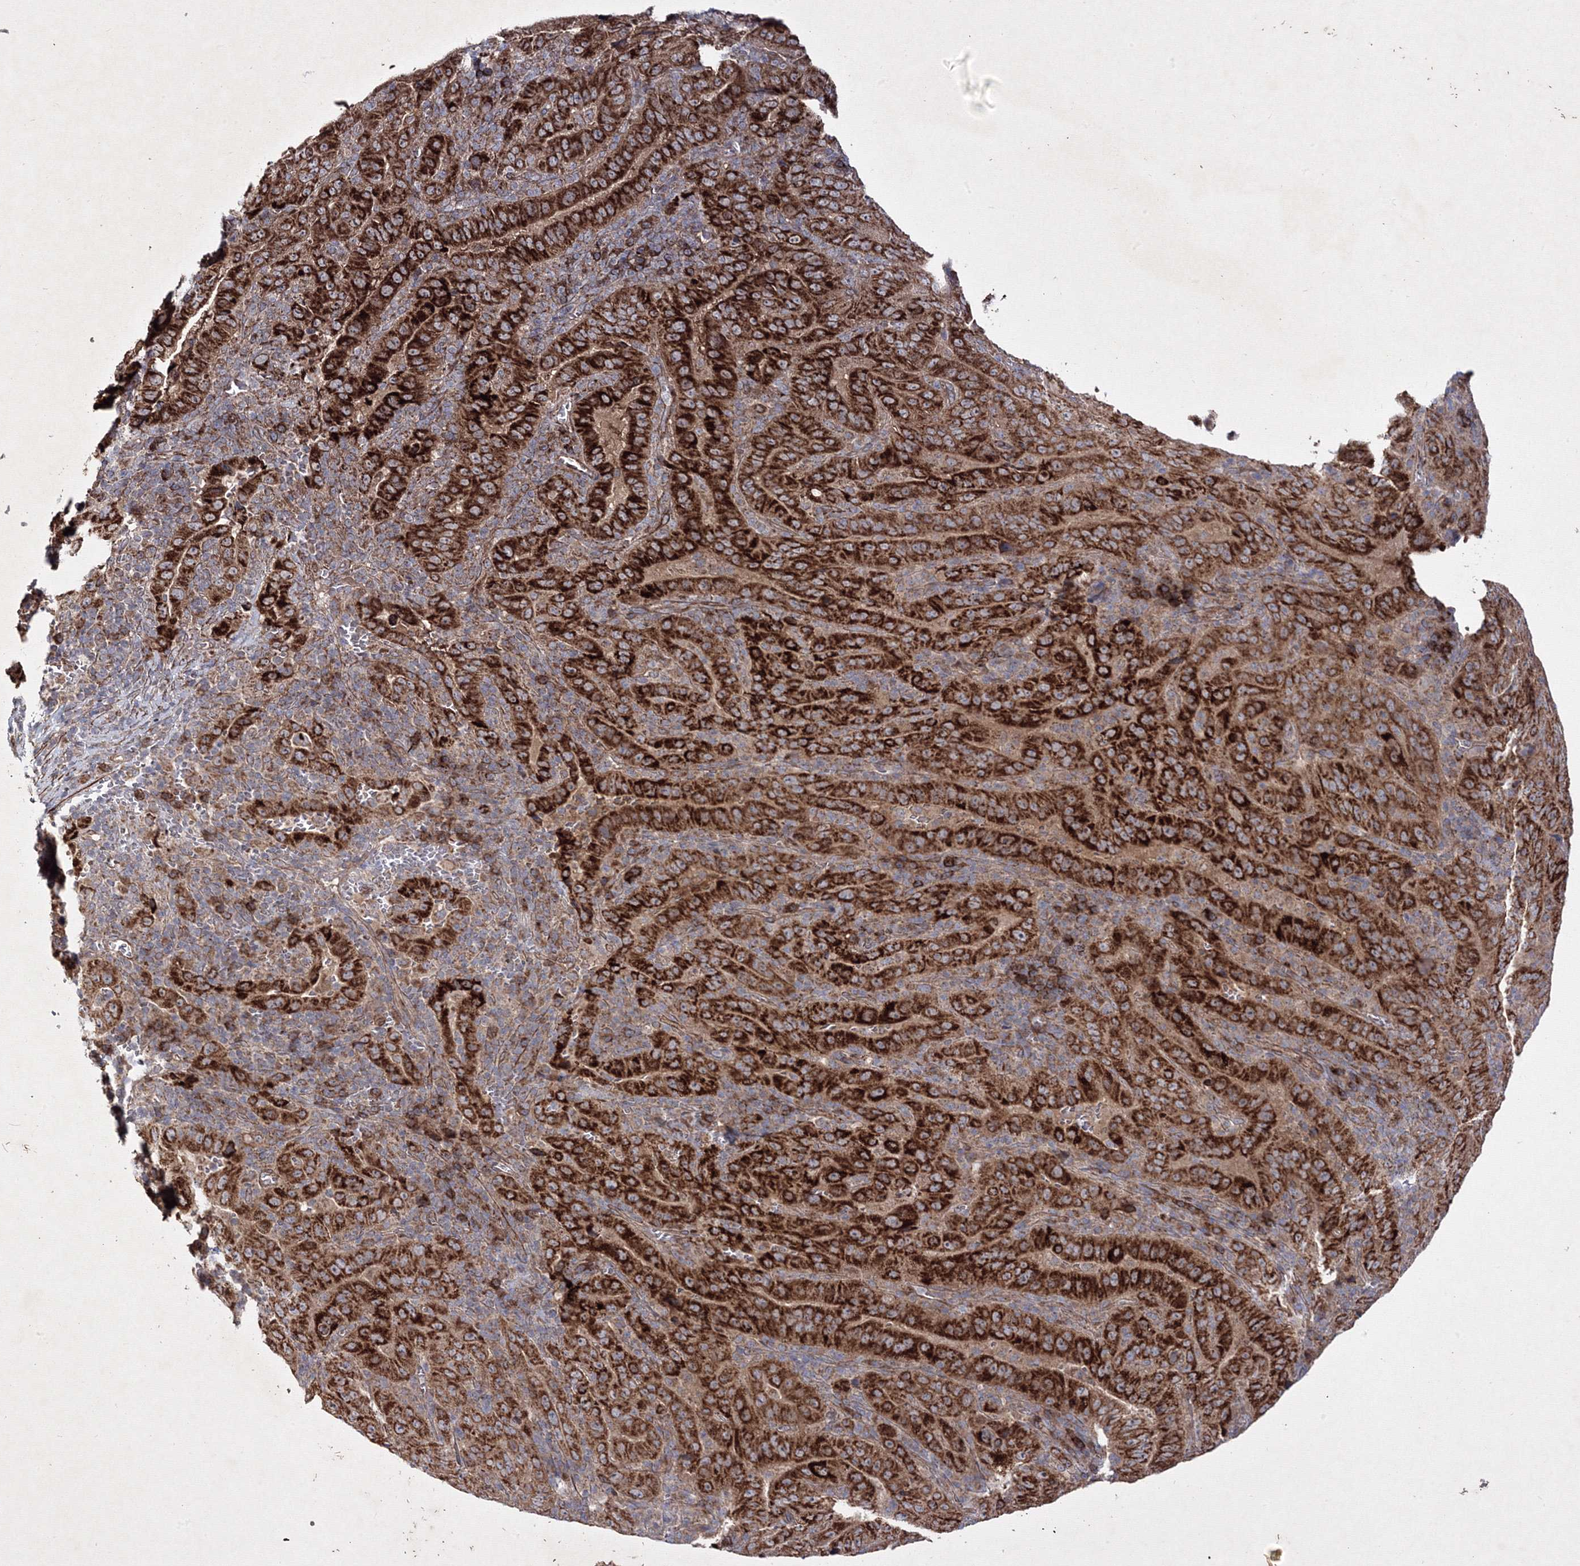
{"staining": {"intensity": "strong", "quantity": ">75%", "location": "cytoplasmic/membranous"}, "tissue": "pancreatic cancer", "cell_type": "Tumor cells", "image_type": "cancer", "snomed": [{"axis": "morphology", "description": "Adenocarcinoma, NOS"}, {"axis": "topography", "description": "Pancreas"}], "caption": "The photomicrograph shows immunohistochemical staining of adenocarcinoma (pancreatic). There is strong cytoplasmic/membranous expression is identified in about >75% of tumor cells. (brown staining indicates protein expression, while blue staining denotes nuclei).", "gene": "GFM1", "patient": {"sex": "male", "age": 63}}